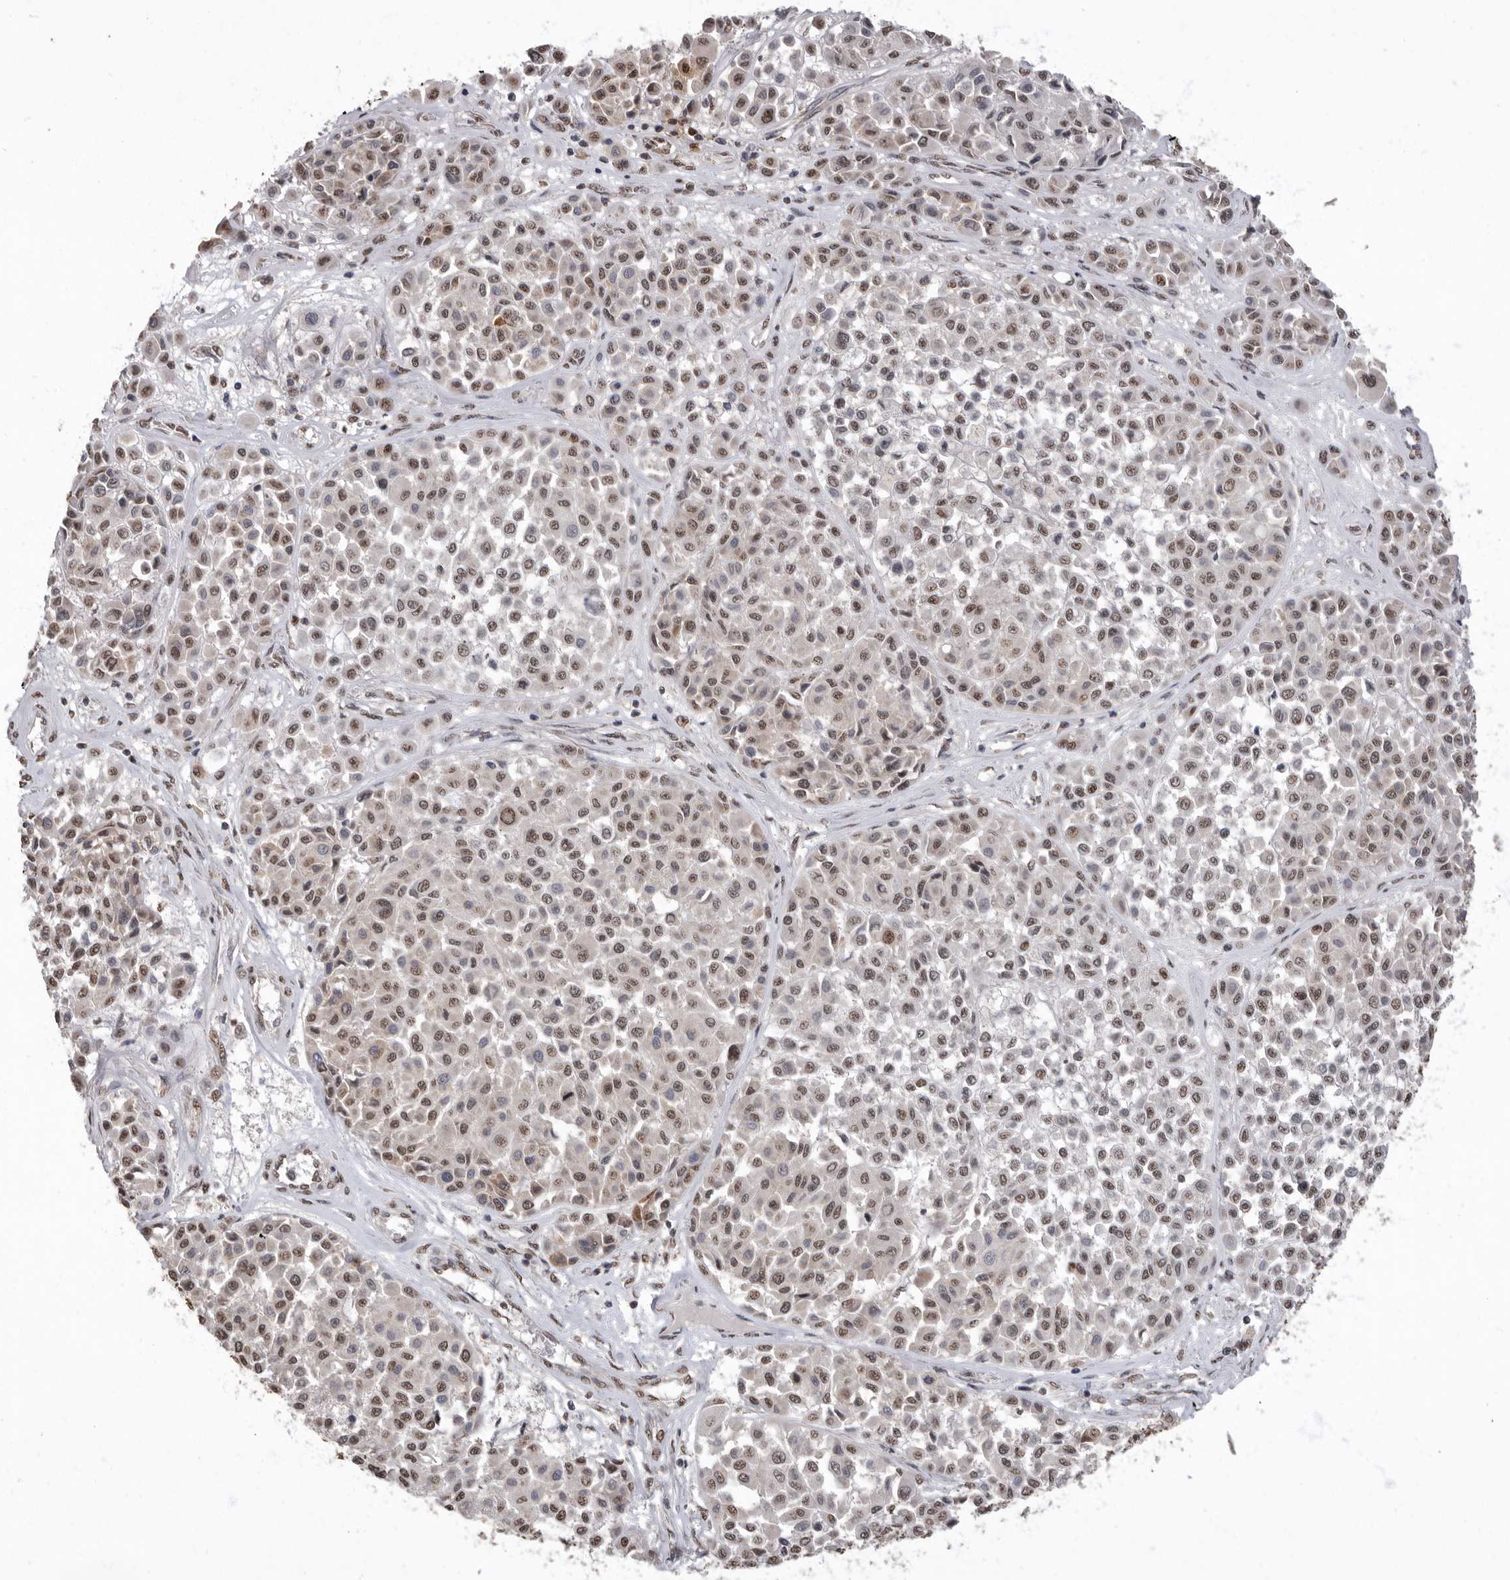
{"staining": {"intensity": "moderate", "quantity": ">75%", "location": "nuclear"}, "tissue": "melanoma", "cell_type": "Tumor cells", "image_type": "cancer", "snomed": [{"axis": "morphology", "description": "Malignant melanoma, Metastatic site"}, {"axis": "topography", "description": "Soft tissue"}], "caption": "Human melanoma stained for a protein (brown) shows moderate nuclear positive staining in about >75% of tumor cells.", "gene": "NBL1", "patient": {"sex": "male", "age": 41}}